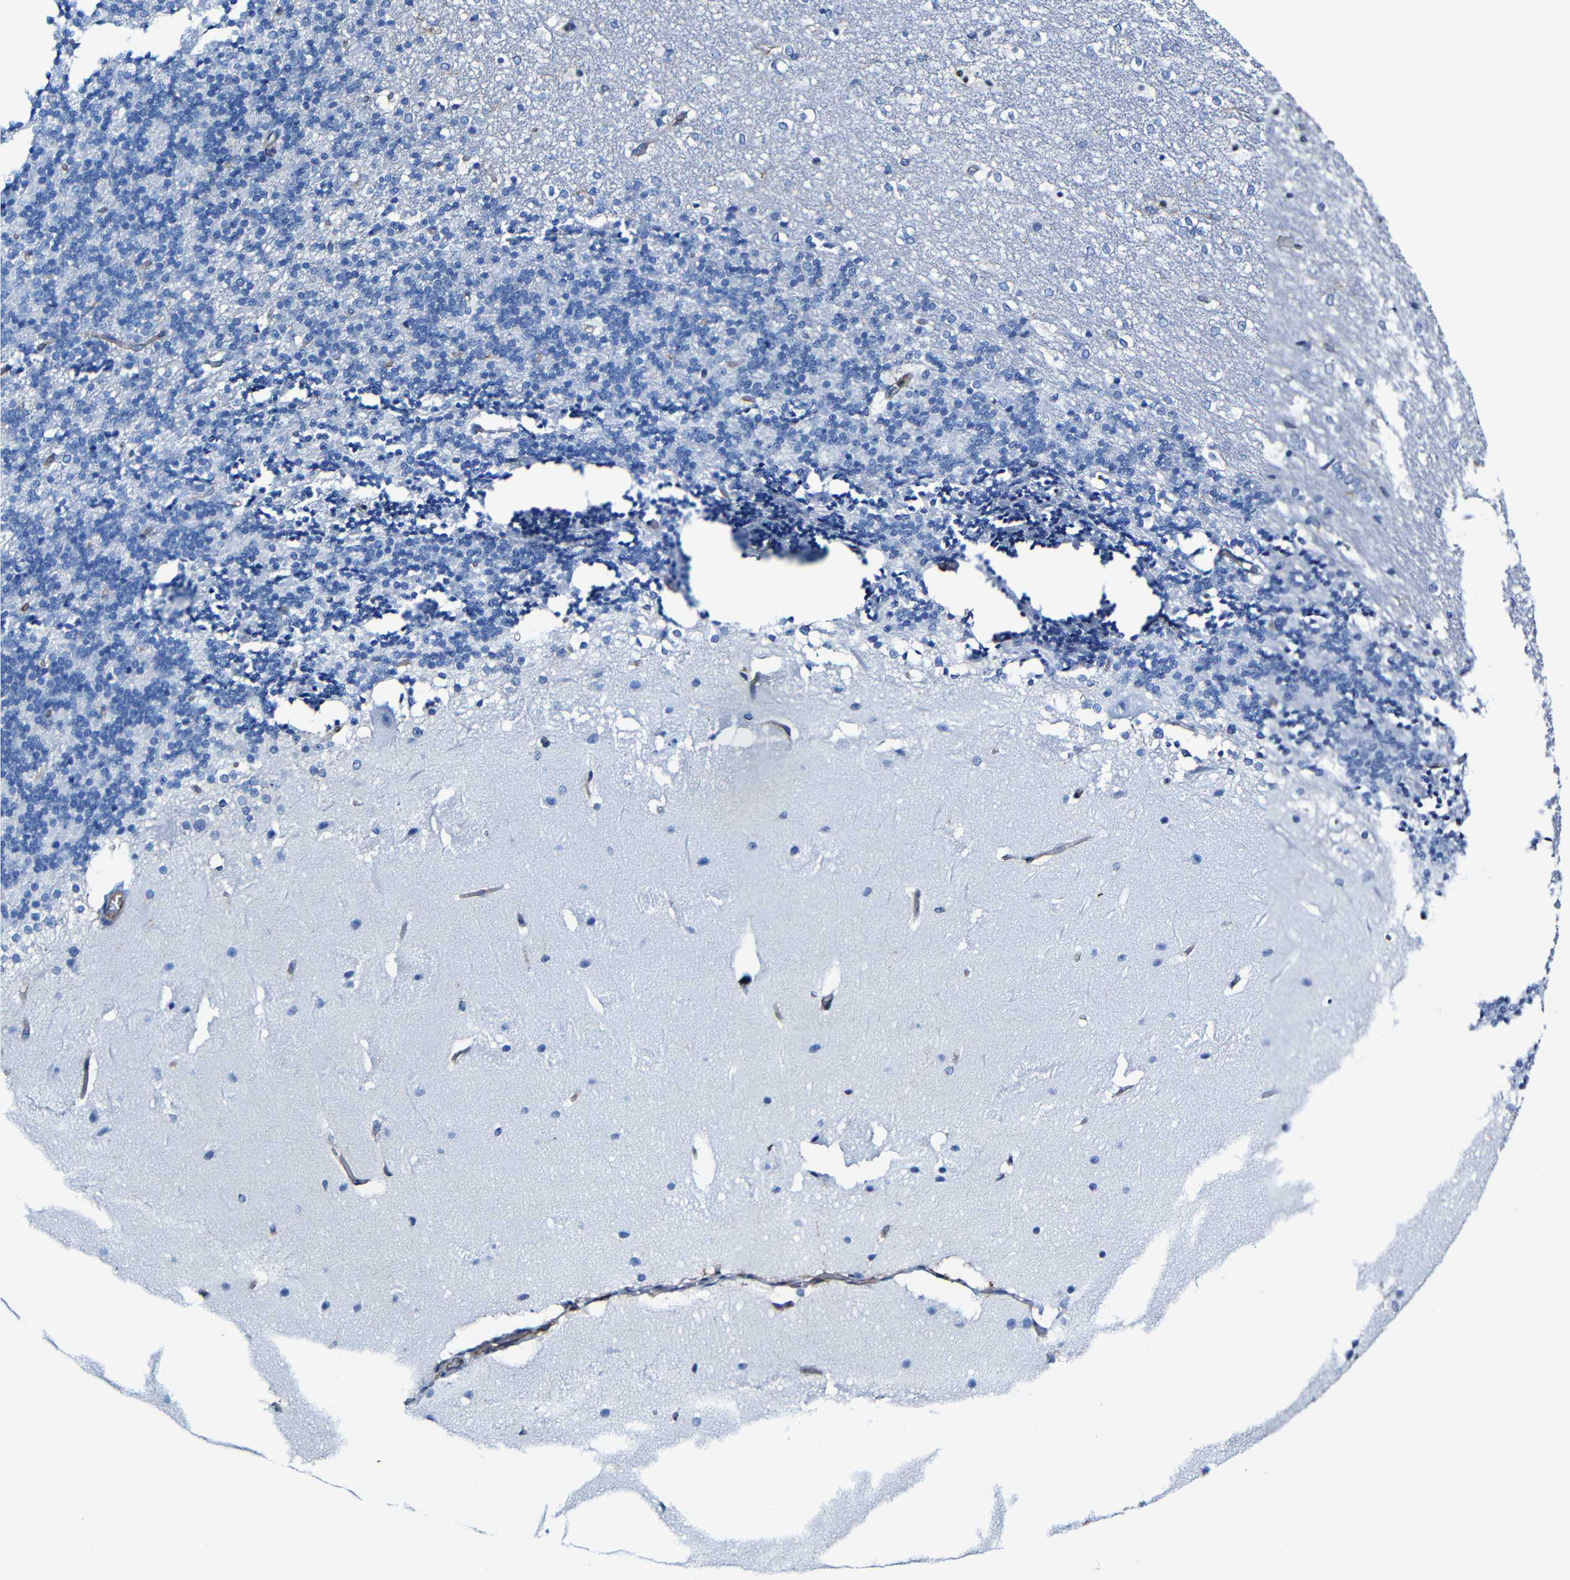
{"staining": {"intensity": "negative", "quantity": "none", "location": "none"}, "tissue": "cerebellum", "cell_type": "Cells in granular layer", "image_type": "normal", "snomed": [{"axis": "morphology", "description": "Normal tissue, NOS"}, {"axis": "topography", "description": "Cerebellum"}], "caption": "Immunohistochemistry (IHC) of unremarkable human cerebellum reveals no staining in cells in granular layer. (Stains: DAB IHC with hematoxylin counter stain, Microscopy: brightfield microscopy at high magnification).", "gene": "MSN", "patient": {"sex": "female", "age": 19}}